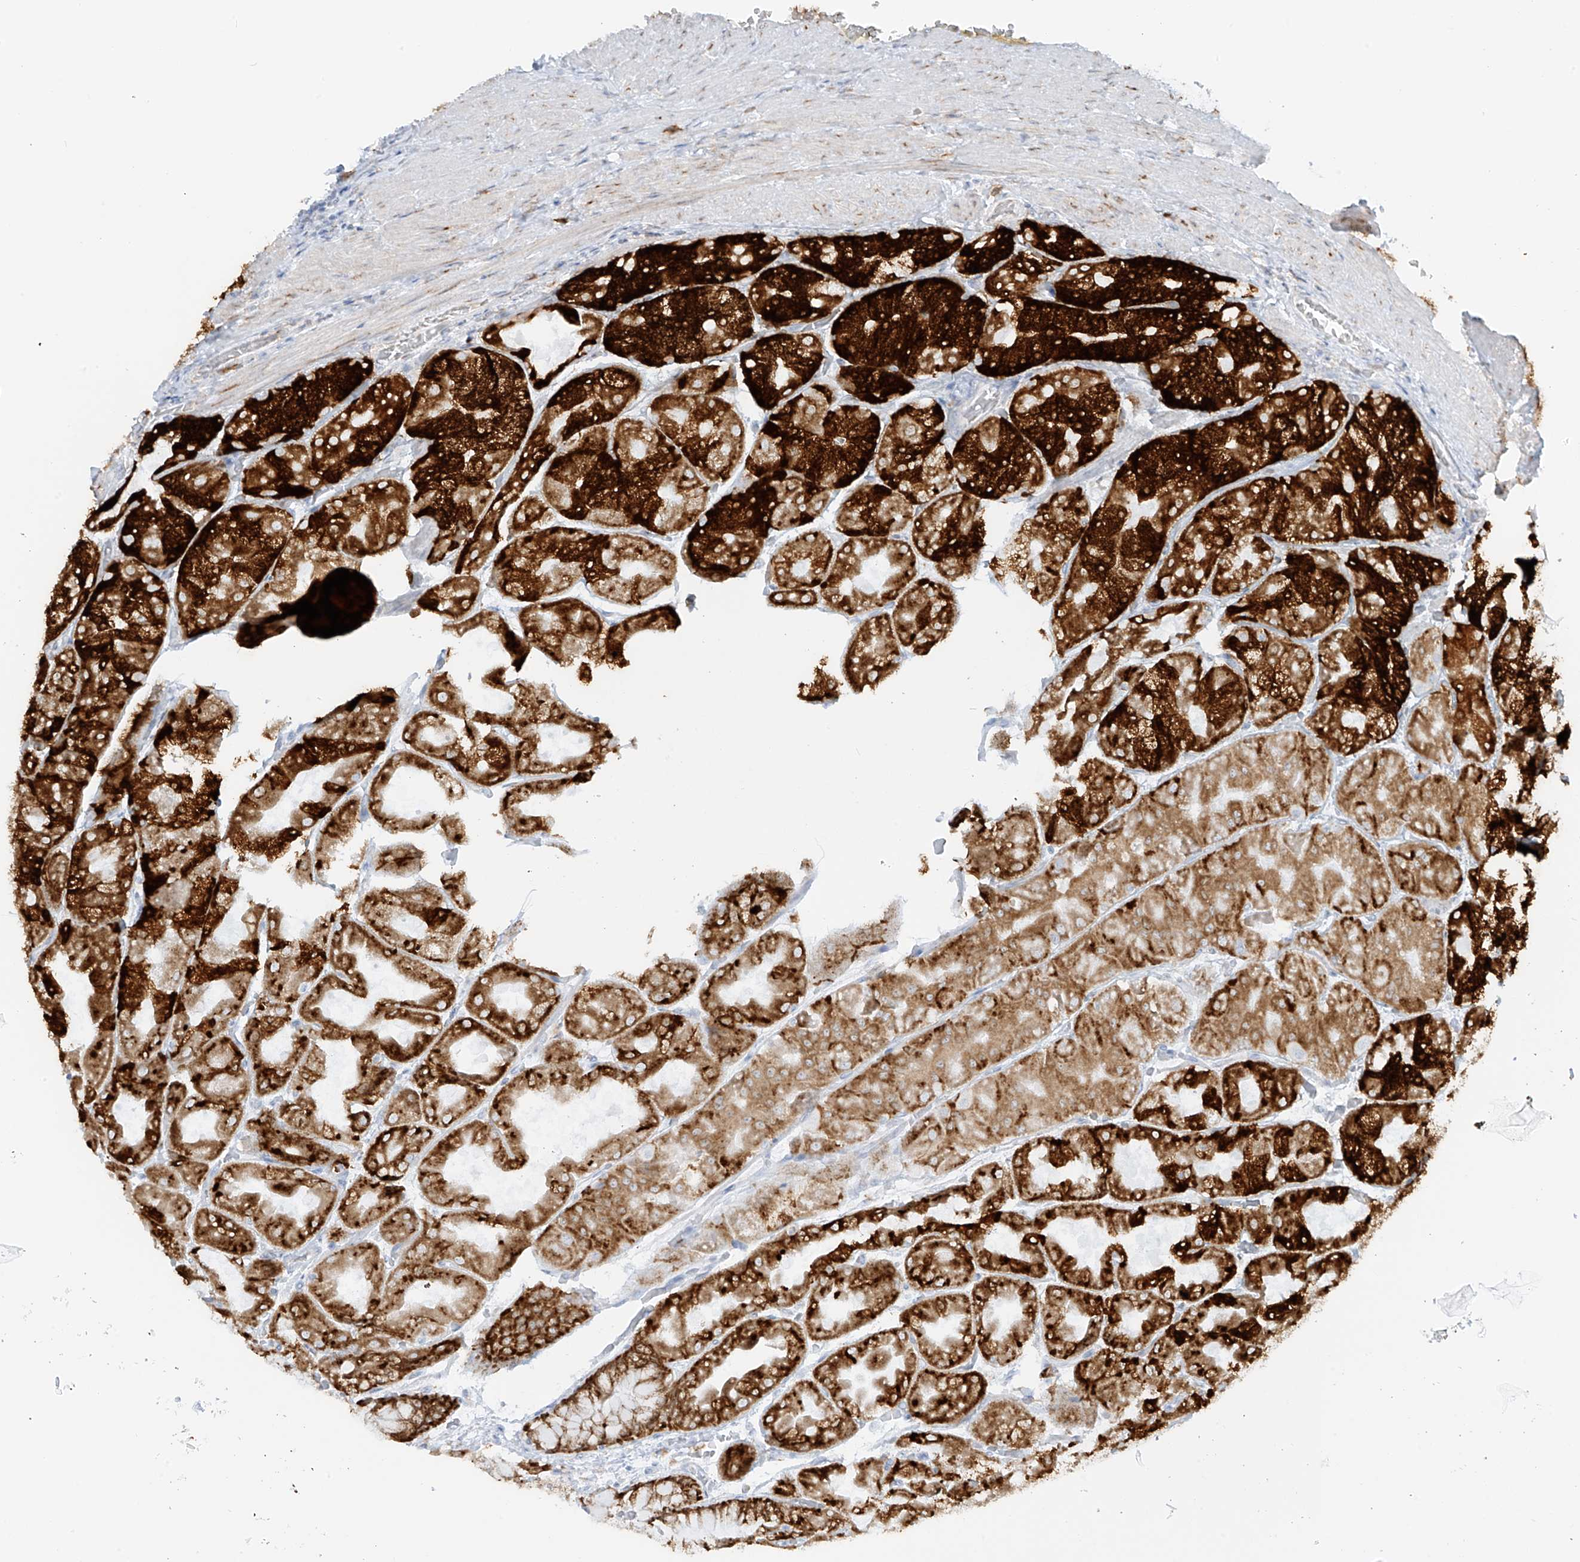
{"staining": {"intensity": "strong", "quantity": ">75%", "location": "cytoplasmic/membranous"}, "tissue": "stomach", "cell_type": "Glandular cells", "image_type": "normal", "snomed": [{"axis": "morphology", "description": "Normal tissue, NOS"}, {"axis": "topography", "description": "Stomach"}], "caption": "Immunohistochemical staining of benign human stomach demonstrates high levels of strong cytoplasmic/membranous positivity in about >75% of glandular cells.", "gene": "LRRC59", "patient": {"sex": "female", "age": 61}}